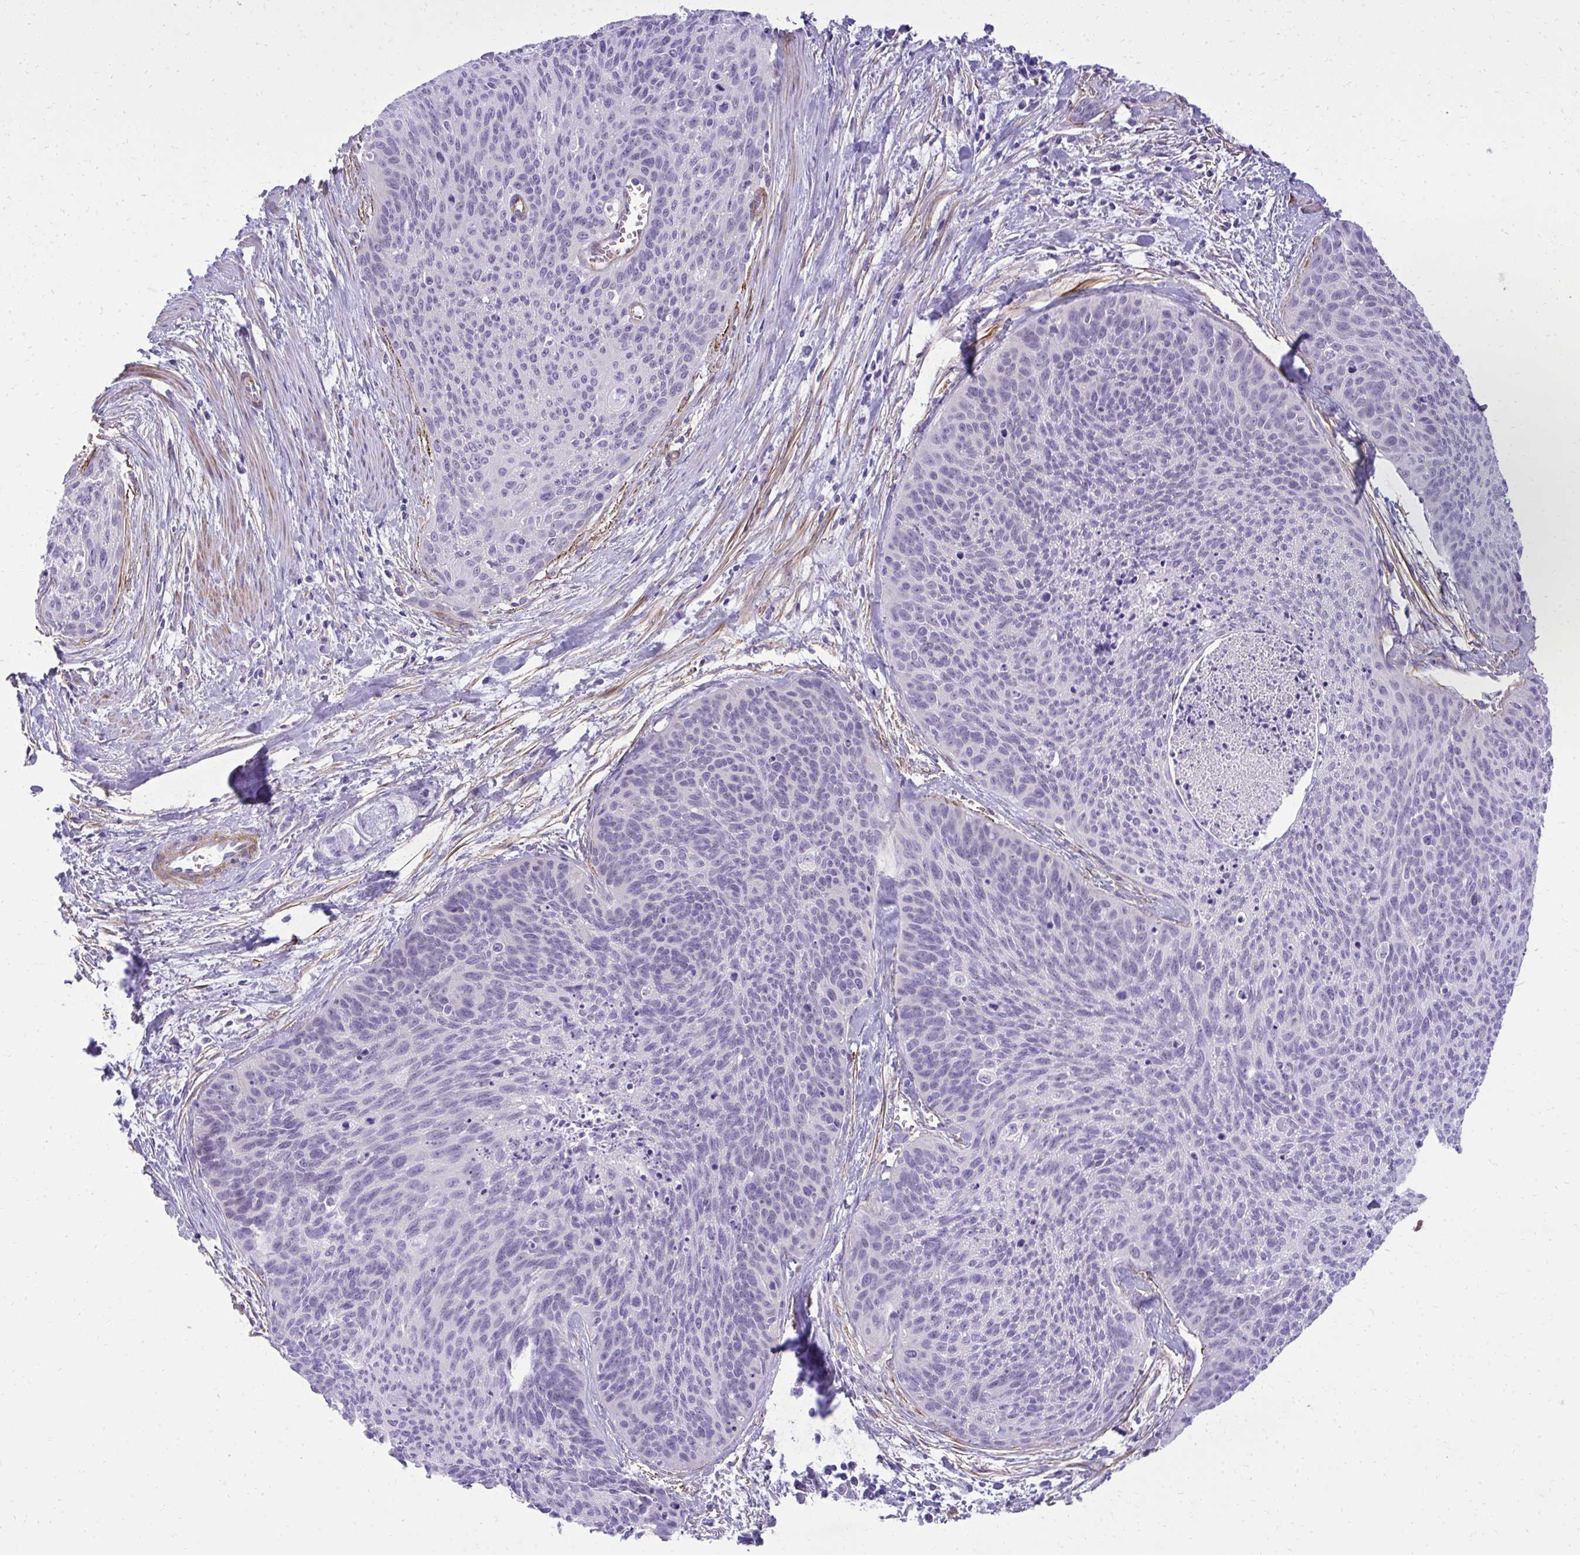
{"staining": {"intensity": "negative", "quantity": "none", "location": "none"}, "tissue": "cervical cancer", "cell_type": "Tumor cells", "image_type": "cancer", "snomed": [{"axis": "morphology", "description": "Squamous cell carcinoma, NOS"}, {"axis": "topography", "description": "Cervix"}], "caption": "Immunohistochemistry of cervical squamous cell carcinoma reveals no staining in tumor cells.", "gene": "PITPNM3", "patient": {"sex": "female", "age": 55}}